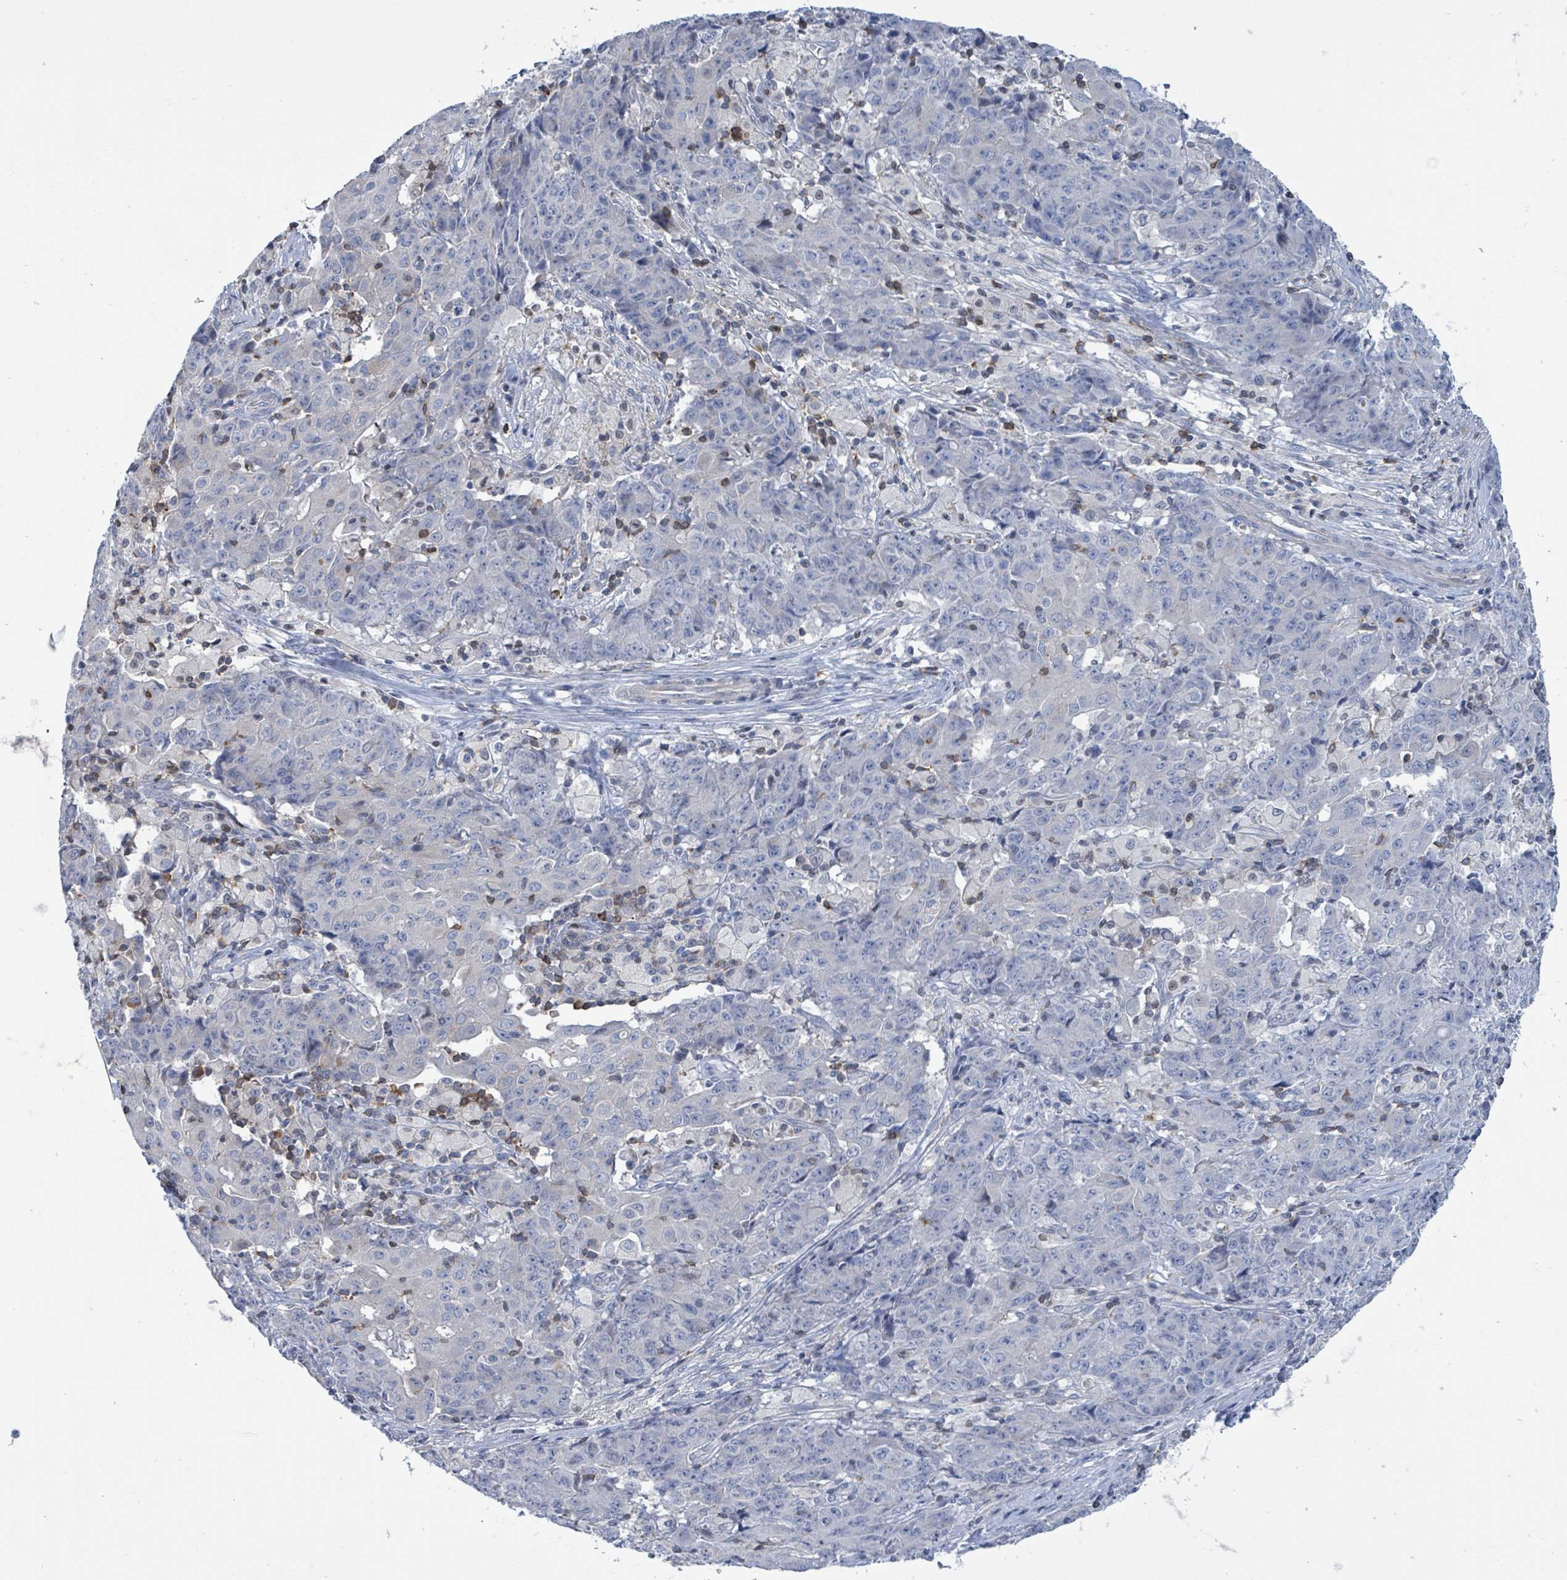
{"staining": {"intensity": "negative", "quantity": "none", "location": "none"}, "tissue": "ovarian cancer", "cell_type": "Tumor cells", "image_type": "cancer", "snomed": [{"axis": "morphology", "description": "Carcinoma, endometroid"}, {"axis": "topography", "description": "Ovary"}], "caption": "Immunohistochemistry of human ovarian cancer (endometroid carcinoma) demonstrates no positivity in tumor cells.", "gene": "DGKZ", "patient": {"sex": "female", "age": 42}}